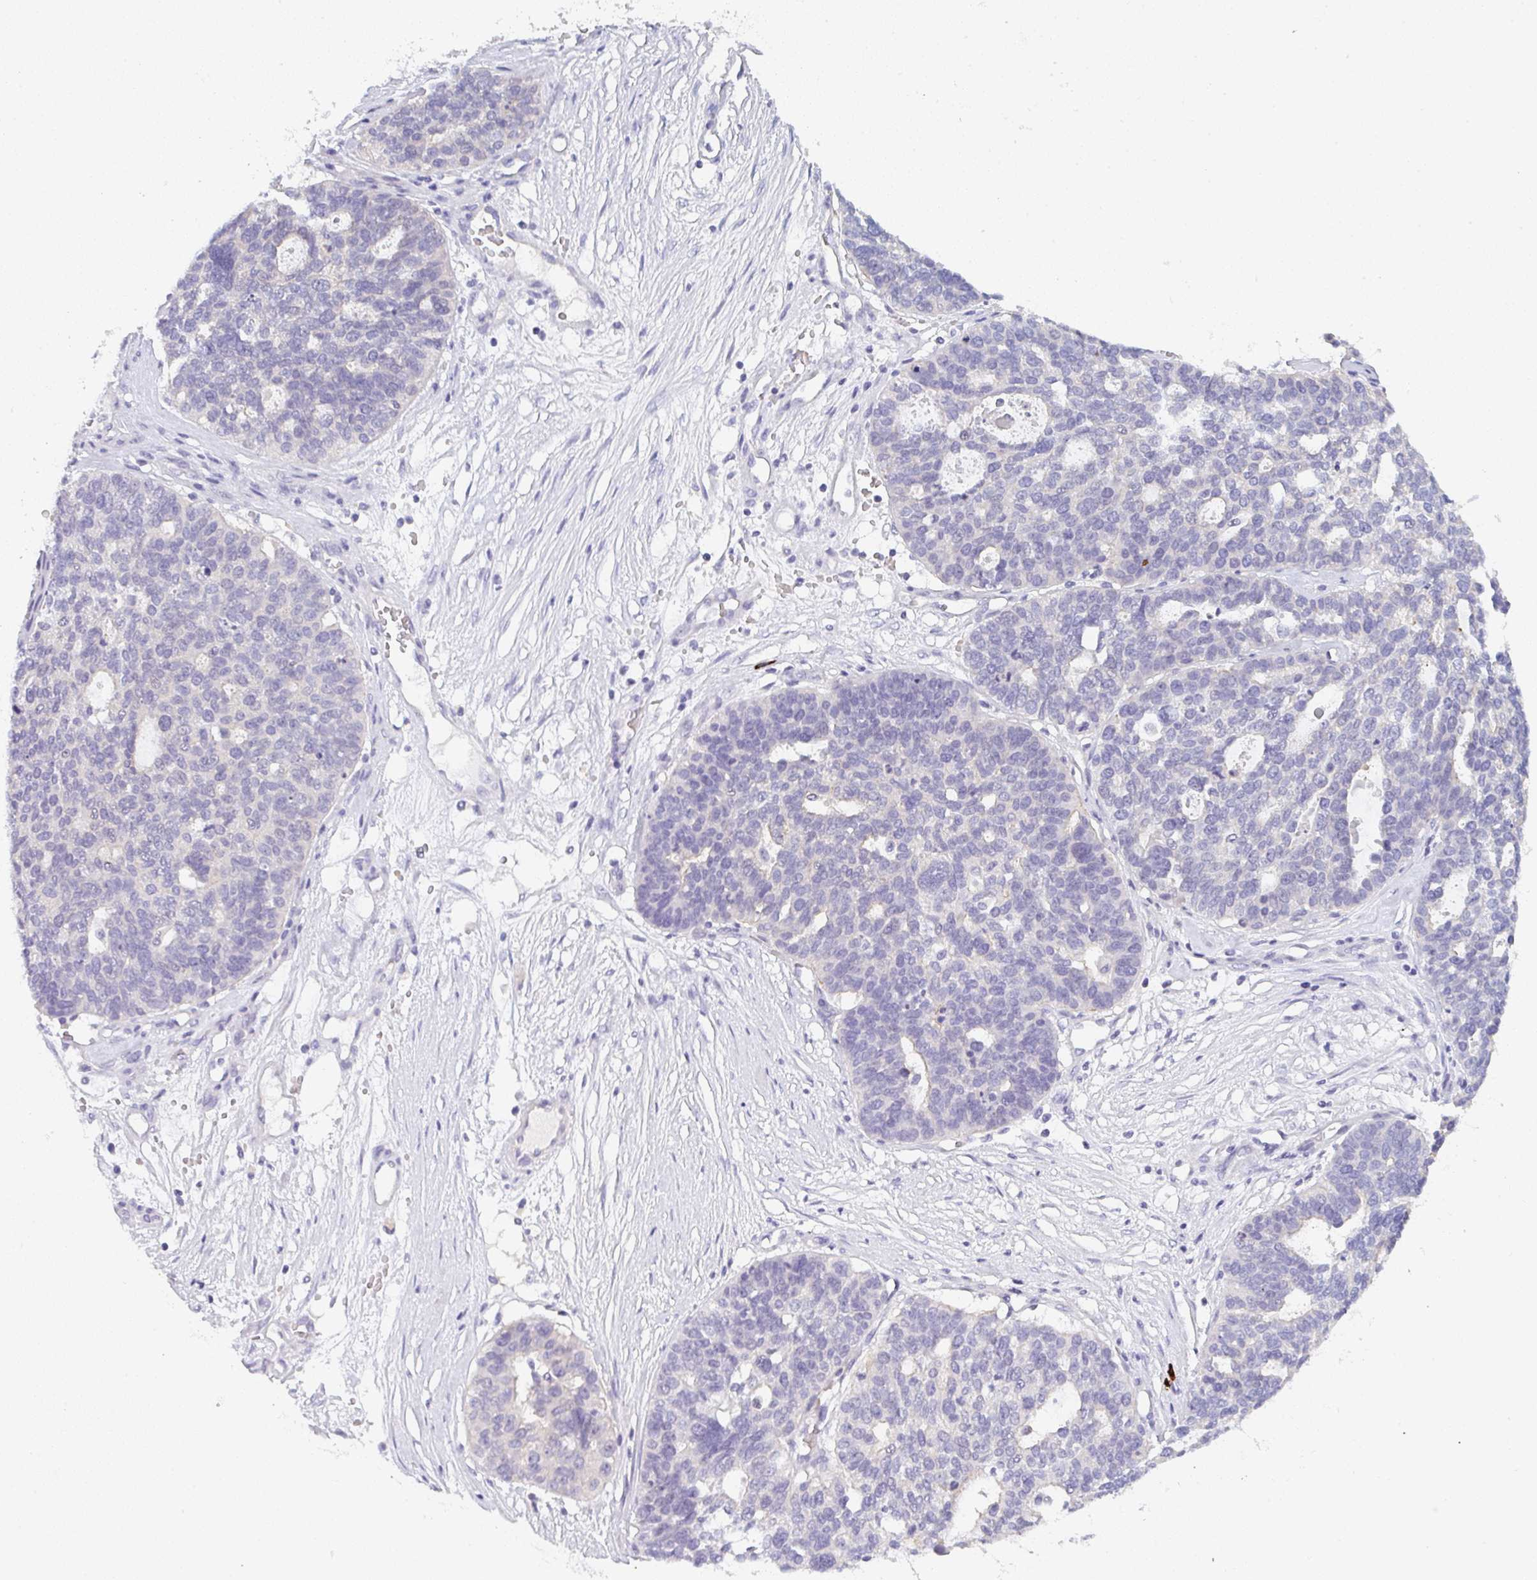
{"staining": {"intensity": "negative", "quantity": "none", "location": "none"}, "tissue": "ovarian cancer", "cell_type": "Tumor cells", "image_type": "cancer", "snomed": [{"axis": "morphology", "description": "Cystadenocarcinoma, serous, NOS"}, {"axis": "topography", "description": "Ovary"}], "caption": "A micrograph of ovarian cancer (serous cystadenocarcinoma) stained for a protein exhibits no brown staining in tumor cells.", "gene": "CACNA1S", "patient": {"sex": "female", "age": 59}}